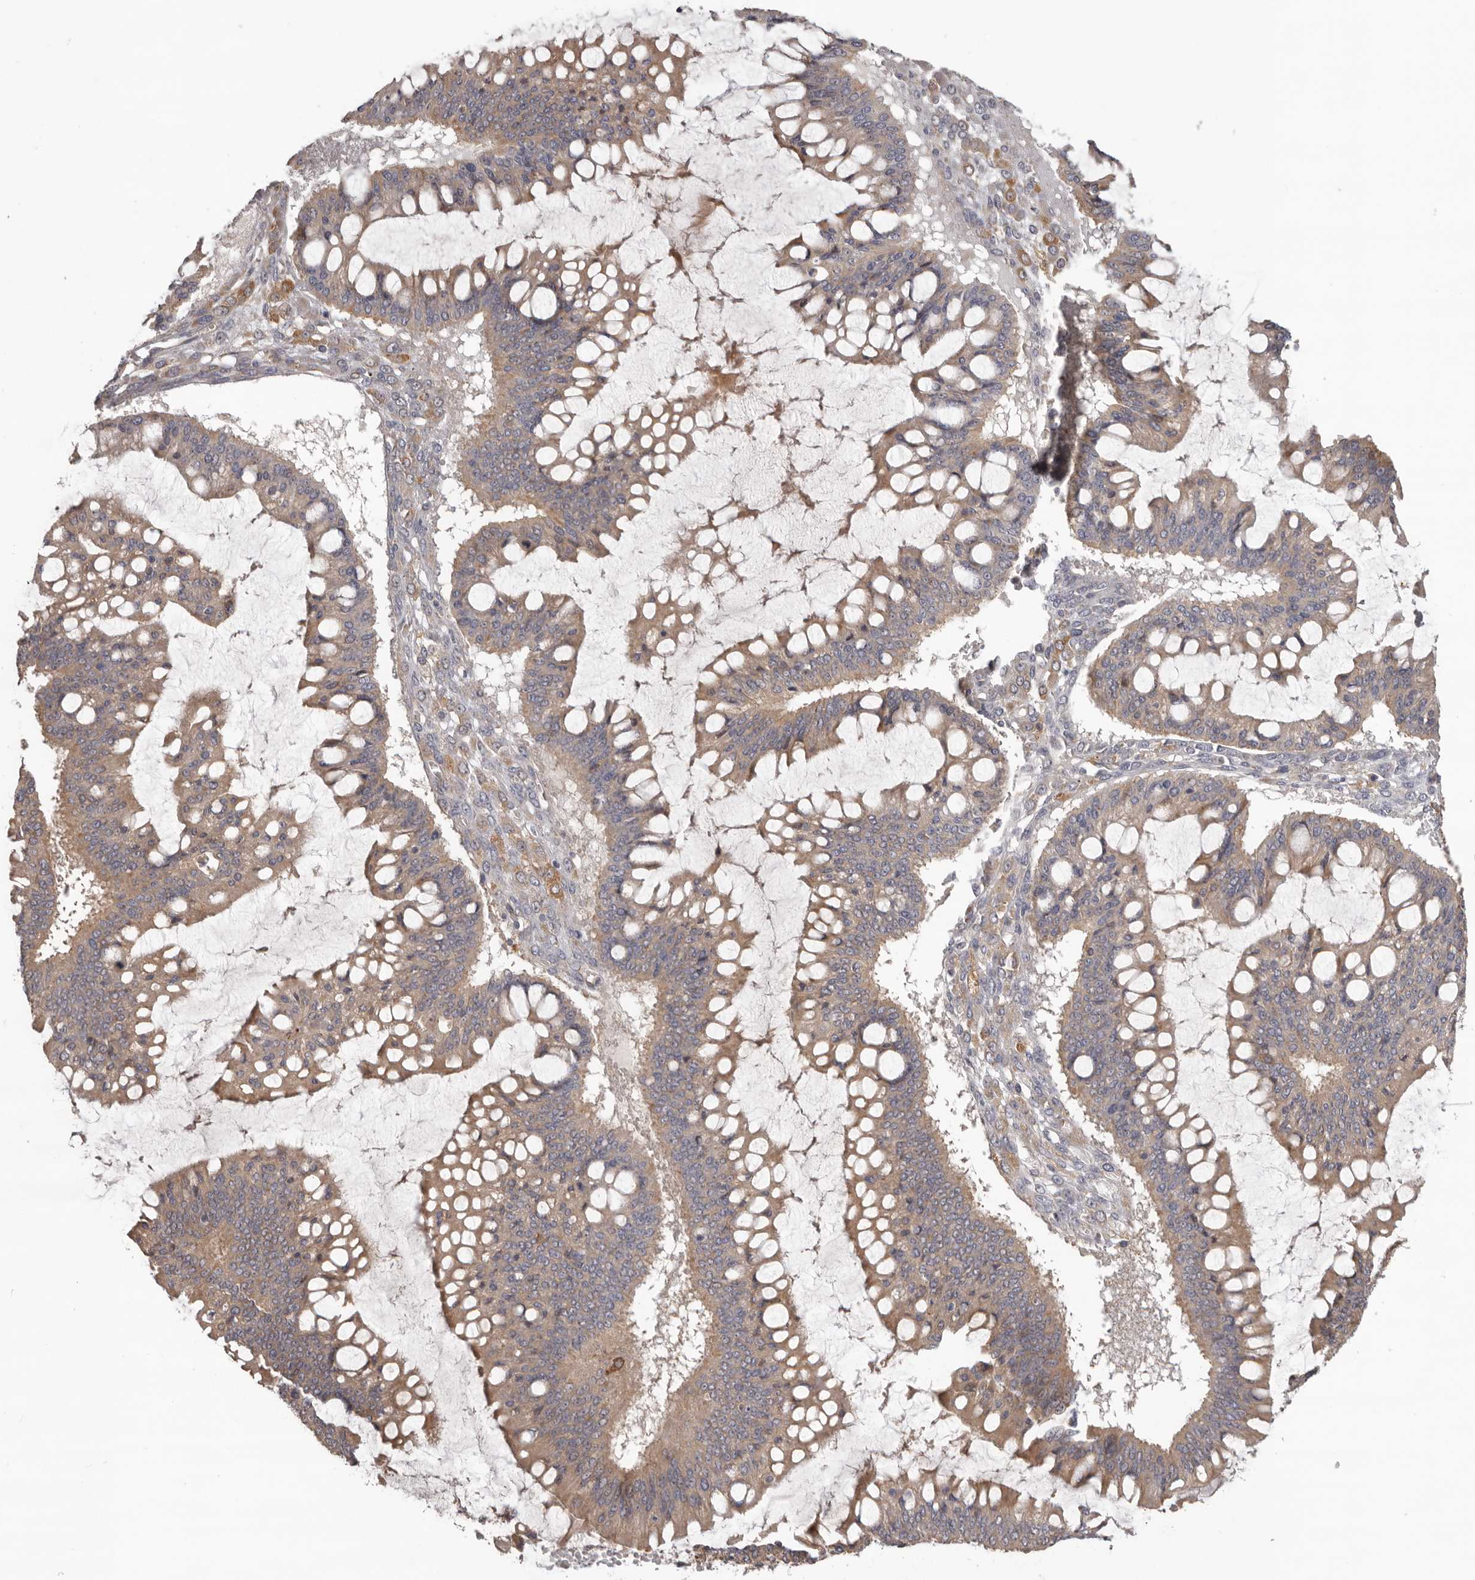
{"staining": {"intensity": "weak", "quantity": ">75%", "location": "cytoplasmic/membranous"}, "tissue": "ovarian cancer", "cell_type": "Tumor cells", "image_type": "cancer", "snomed": [{"axis": "morphology", "description": "Cystadenocarcinoma, mucinous, NOS"}, {"axis": "topography", "description": "Ovary"}], "caption": "Approximately >75% of tumor cells in human ovarian mucinous cystadenocarcinoma show weak cytoplasmic/membranous protein positivity as visualized by brown immunohistochemical staining.", "gene": "HINT3", "patient": {"sex": "female", "age": 73}}